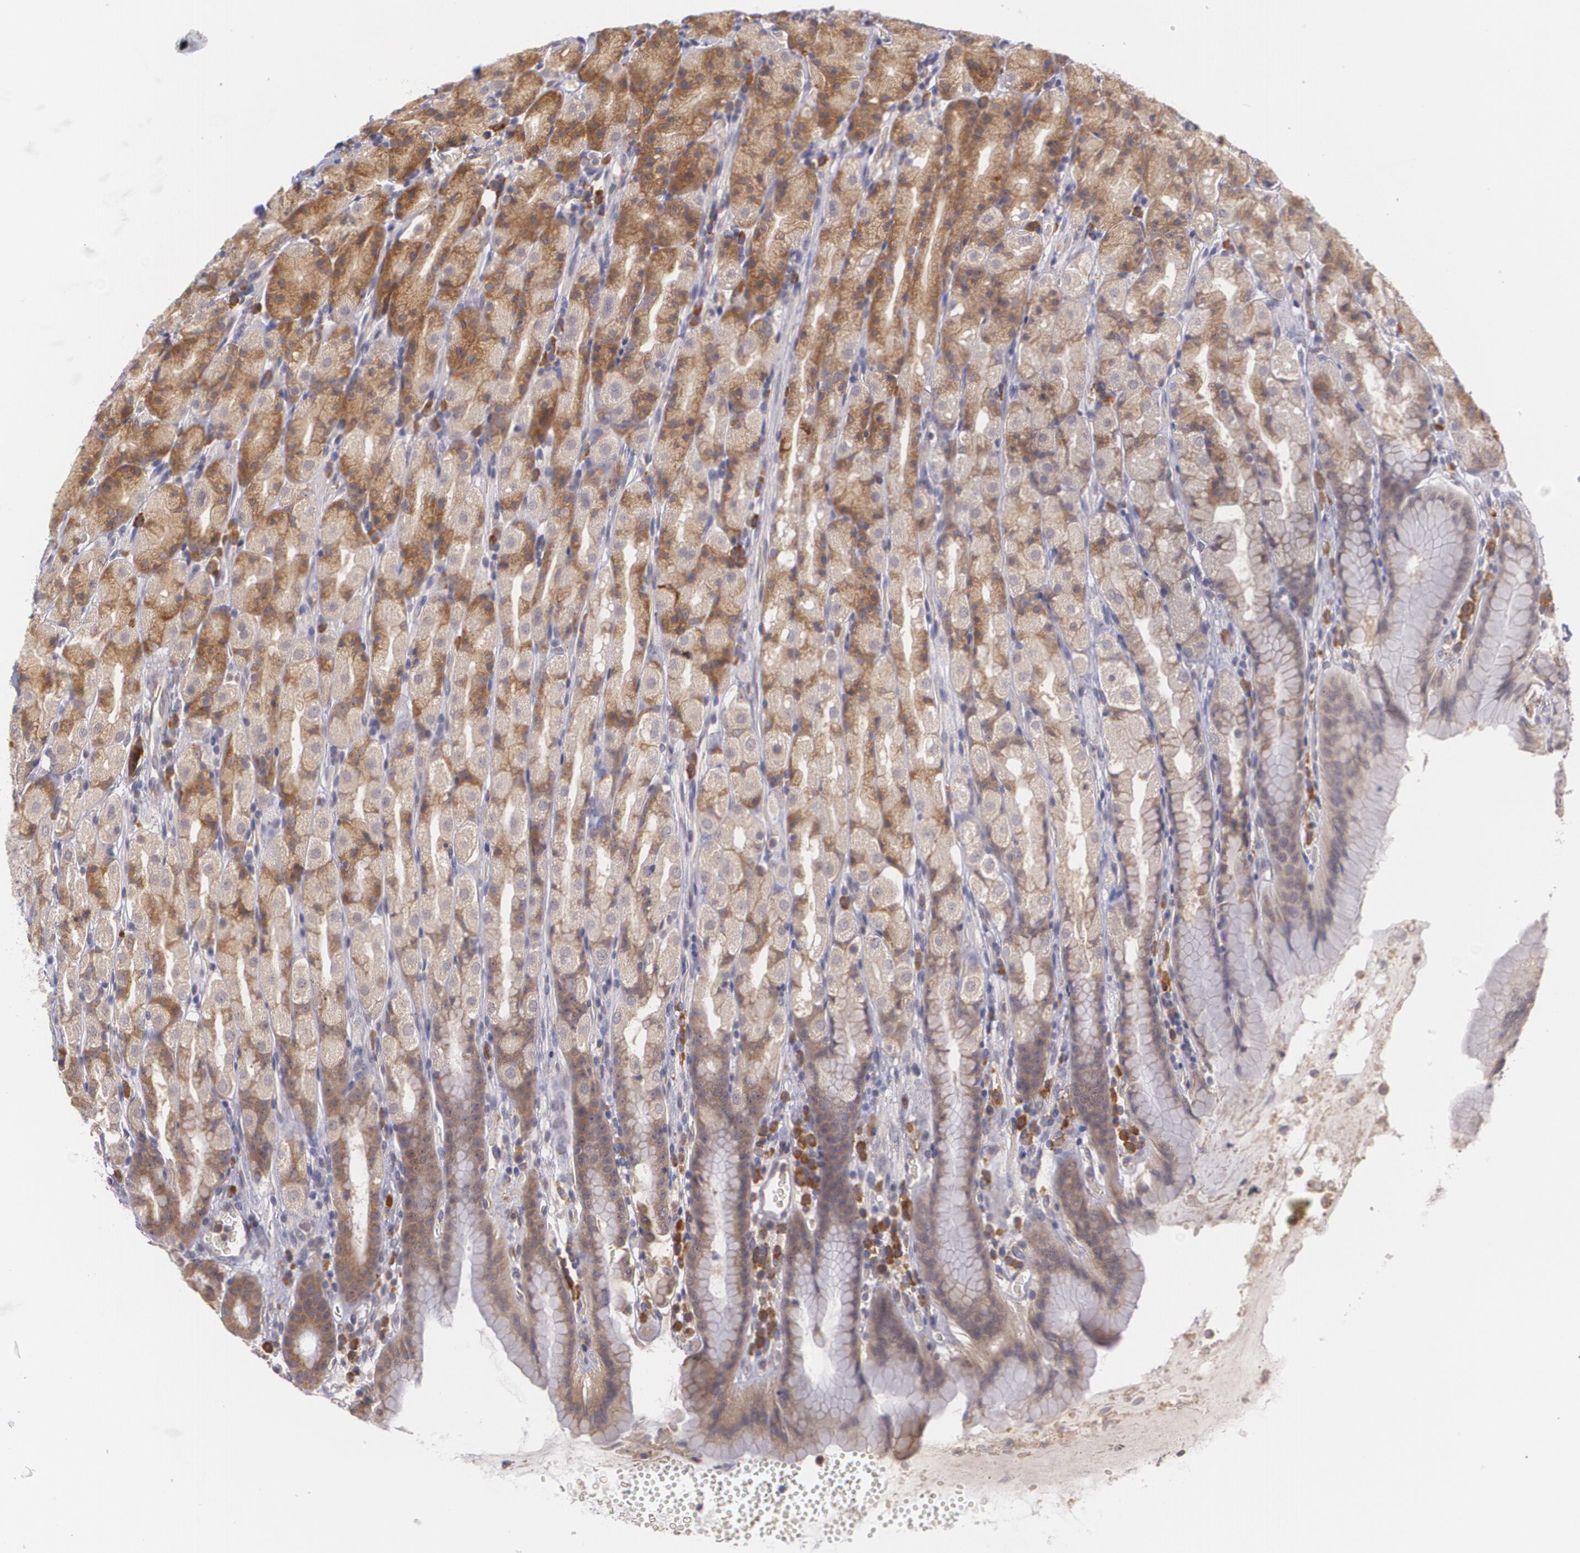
{"staining": {"intensity": "moderate", "quantity": ">75%", "location": "cytoplasmic/membranous"}, "tissue": "stomach", "cell_type": "Glandular cells", "image_type": "normal", "snomed": [{"axis": "morphology", "description": "Normal tissue, NOS"}, {"axis": "topography", "description": "Stomach, upper"}], "caption": "A high-resolution image shows immunohistochemistry (IHC) staining of unremarkable stomach, which shows moderate cytoplasmic/membranous expression in approximately >75% of glandular cells.", "gene": "CCL17", "patient": {"sex": "male", "age": 68}}